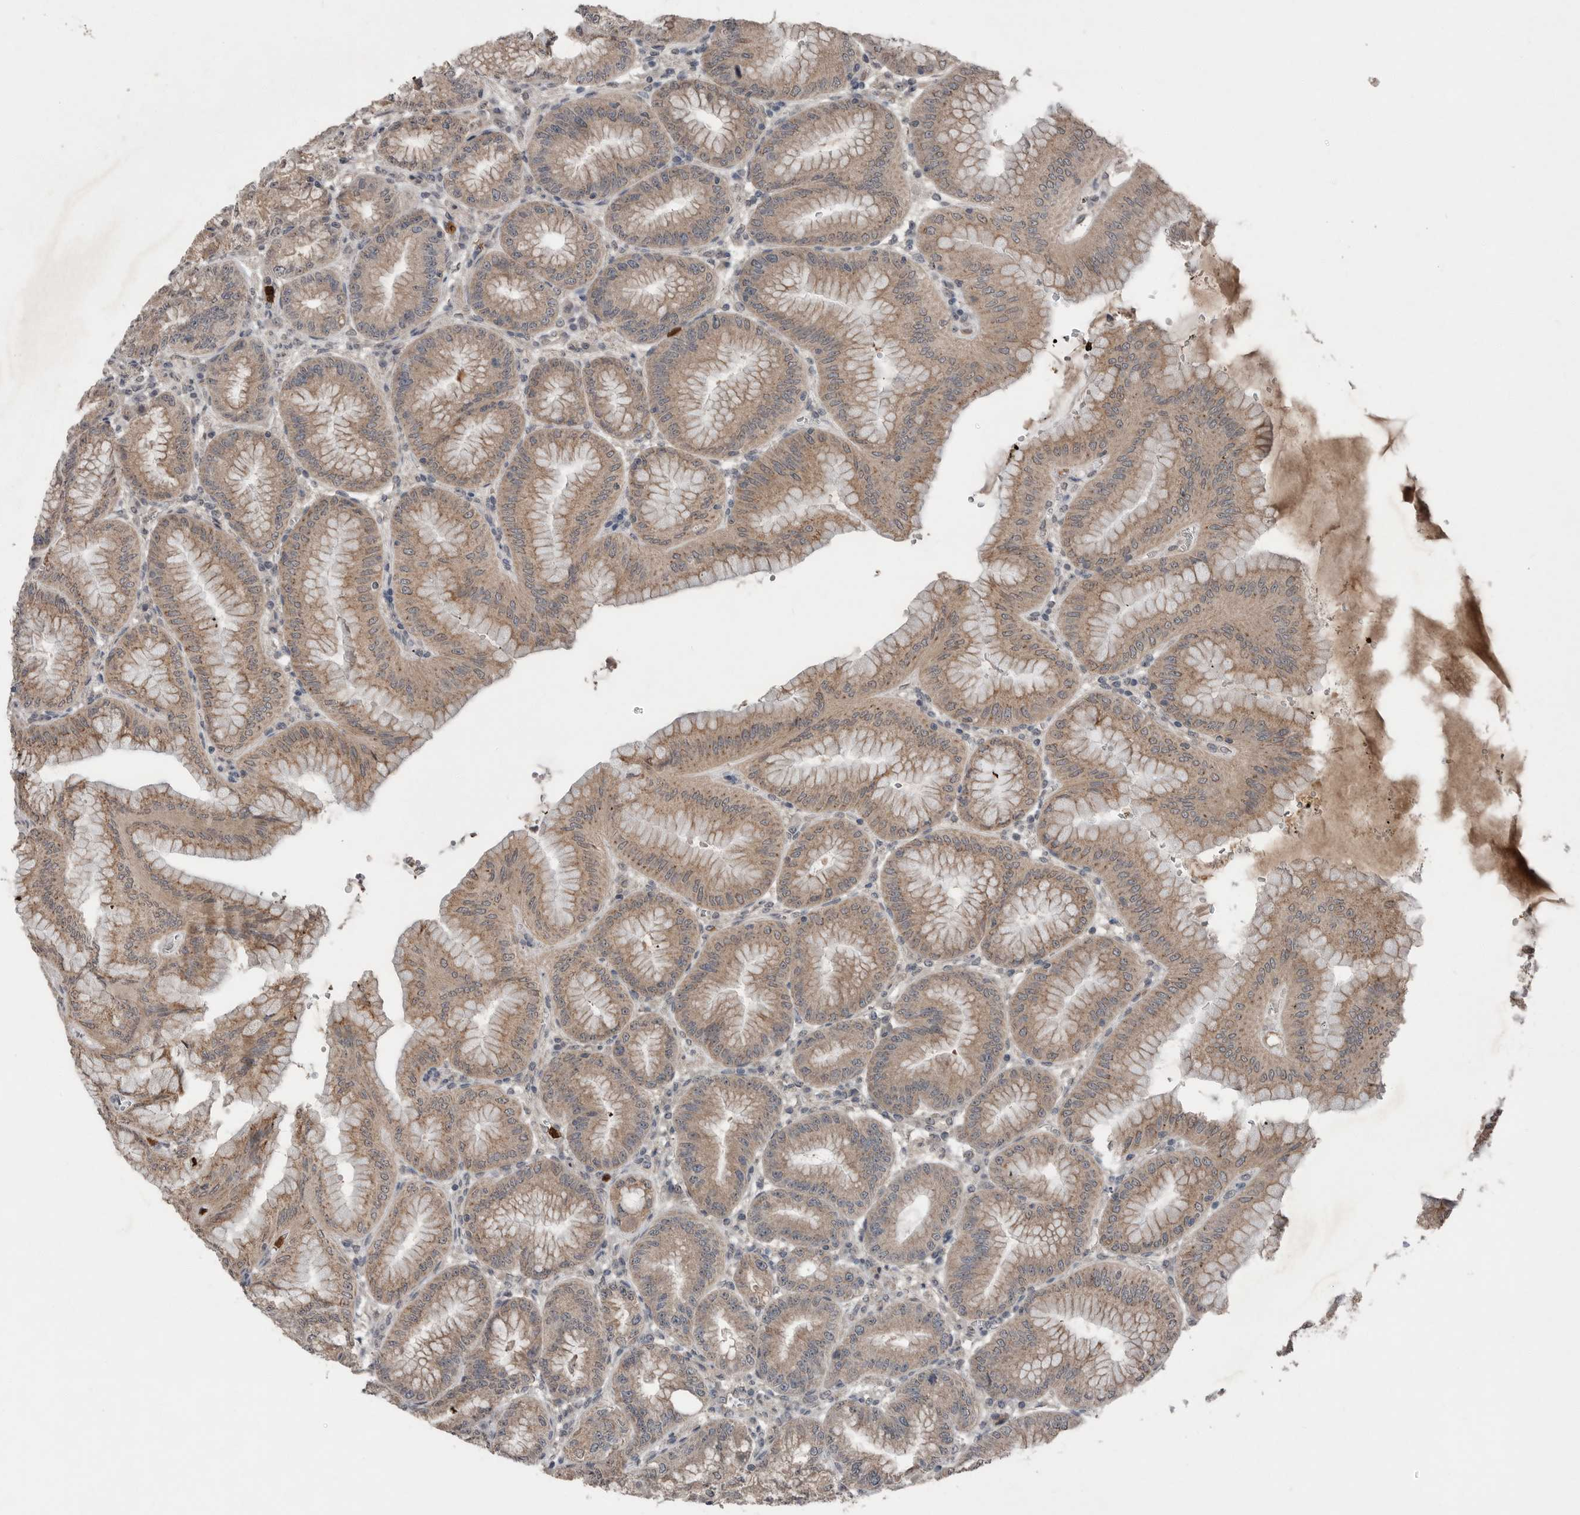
{"staining": {"intensity": "moderate", "quantity": ">75%", "location": "cytoplasmic/membranous"}, "tissue": "stomach", "cell_type": "Glandular cells", "image_type": "normal", "snomed": [{"axis": "morphology", "description": "Normal tissue, NOS"}, {"axis": "topography", "description": "Stomach, lower"}], "caption": "Brown immunohistochemical staining in normal stomach exhibits moderate cytoplasmic/membranous positivity in about >75% of glandular cells.", "gene": "SCP2", "patient": {"sex": "male", "age": 71}}